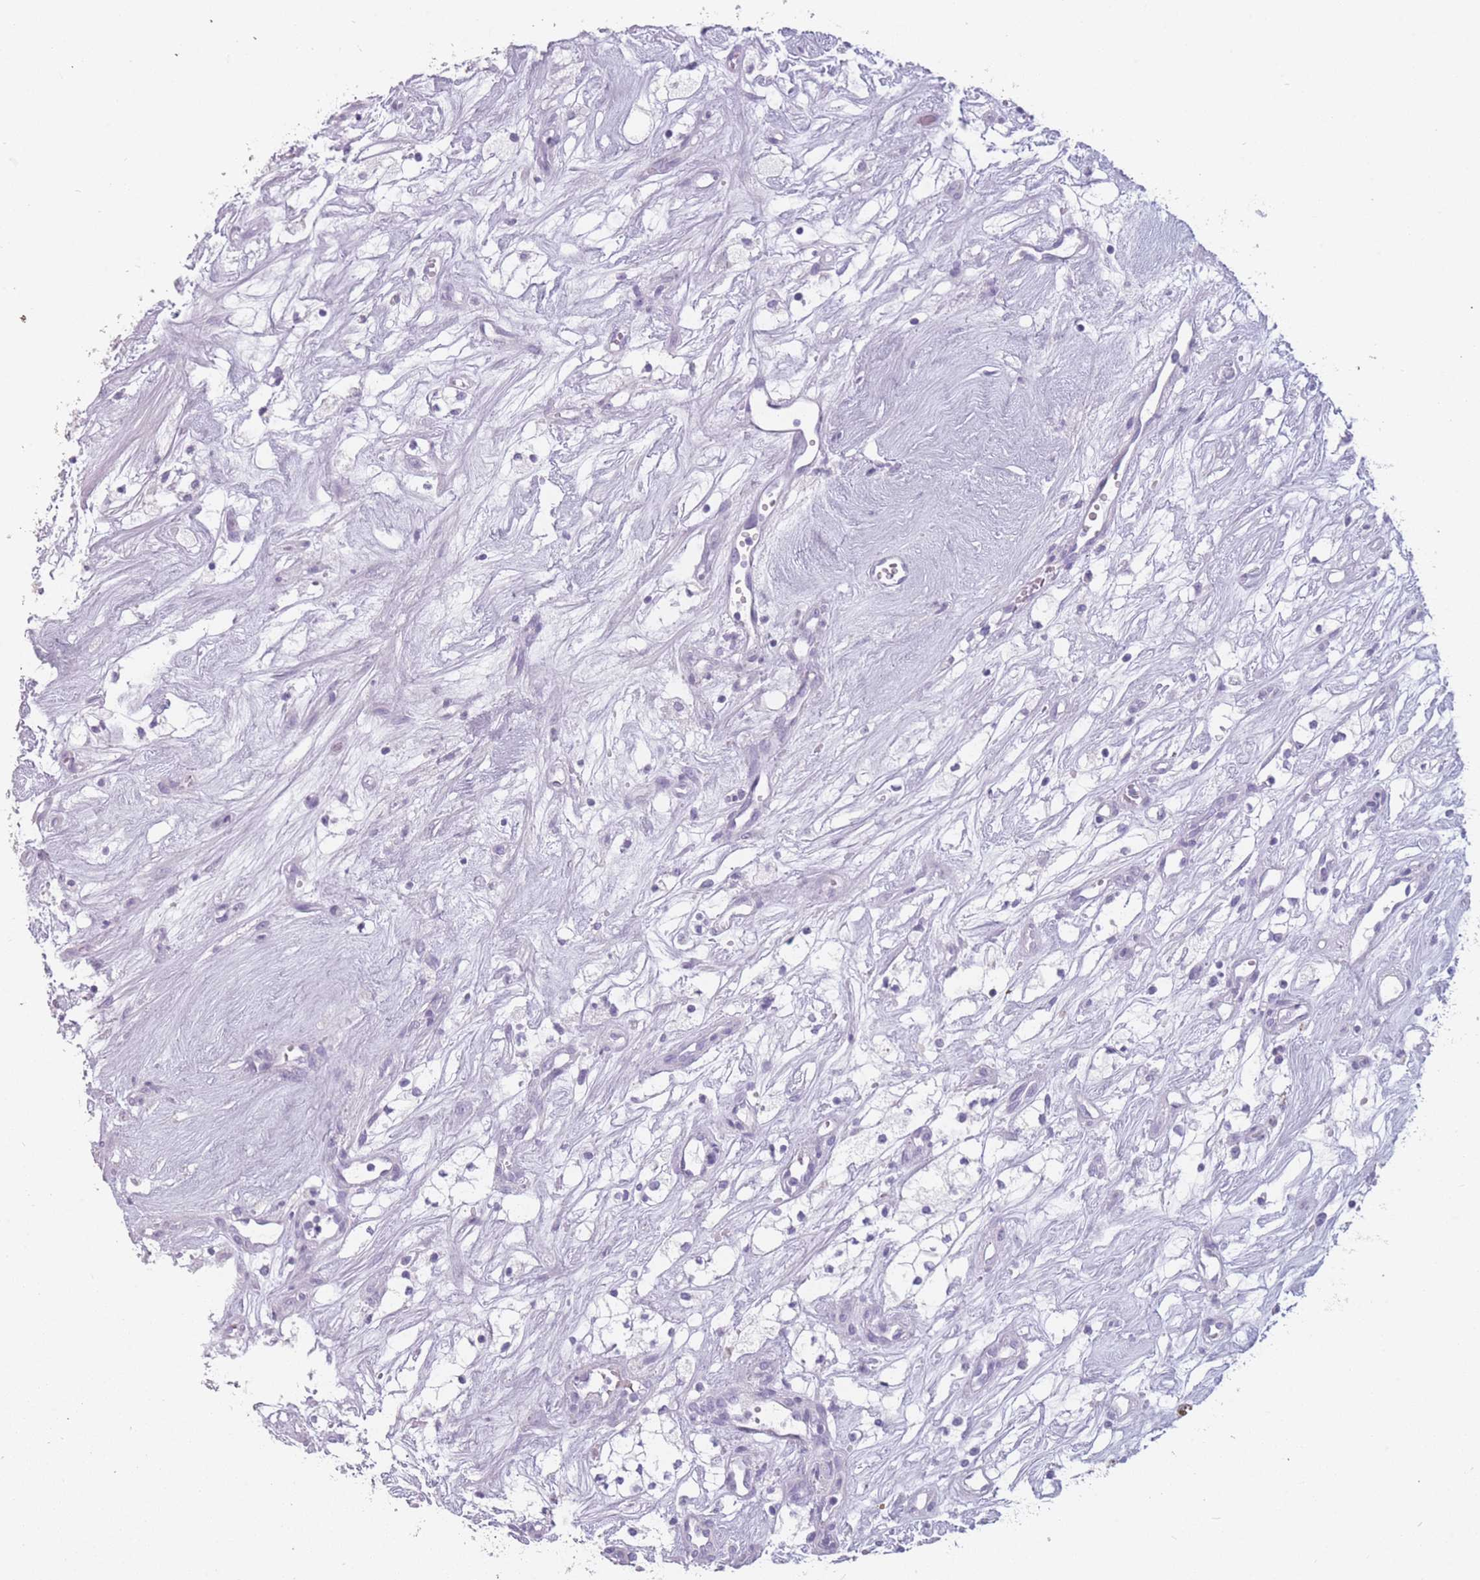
{"staining": {"intensity": "negative", "quantity": "none", "location": "none"}, "tissue": "renal cancer", "cell_type": "Tumor cells", "image_type": "cancer", "snomed": [{"axis": "morphology", "description": "Adenocarcinoma, NOS"}, {"axis": "topography", "description": "Kidney"}], "caption": "Renal adenocarcinoma stained for a protein using immunohistochemistry shows no positivity tumor cells.", "gene": "PPFIA3", "patient": {"sex": "male", "age": 59}}